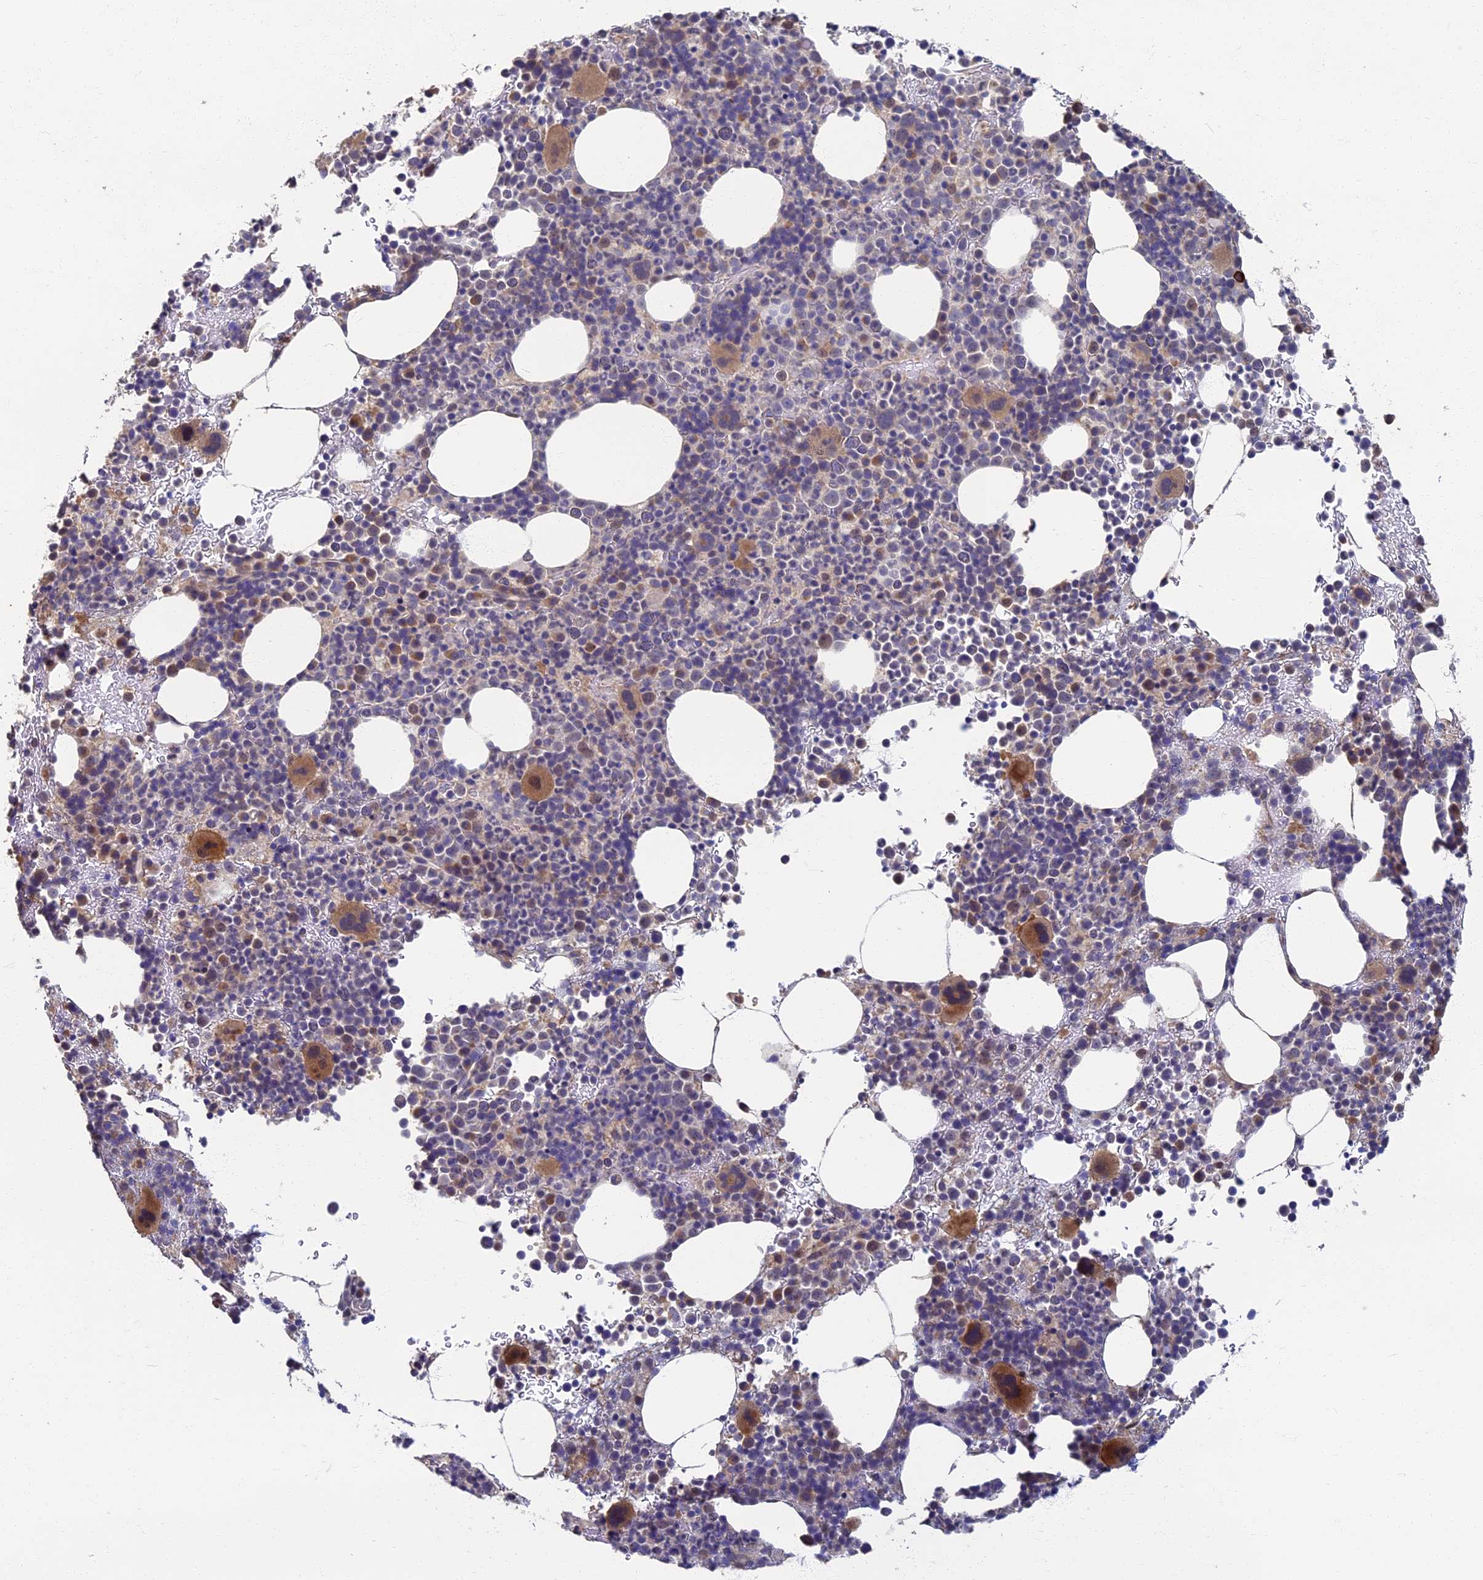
{"staining": {"intensity": "moderate", "quantity": "<25%", "location": "cytoplasmic/membranous,nuclear"}, "tissue": "bone marrow", "cell_type": "Hematopoietic cells", "image_type": "normal", "snomed": [{"axis": "morphology", "description": "Normal tissue, NOS"}, {"axis": "topography", "description": "Bone marrow"}], "caption": "Protein staining of benign bone marrow exhibits moderate cytoplasmic/membranous,nuclear expression in about <25% of hematopoietic cells. Immunohistochemistry stains the protein in brown and the nuclei are stained blue.", "gene": "RSPH3", "patient": {"sex": "female", "age": 82}}